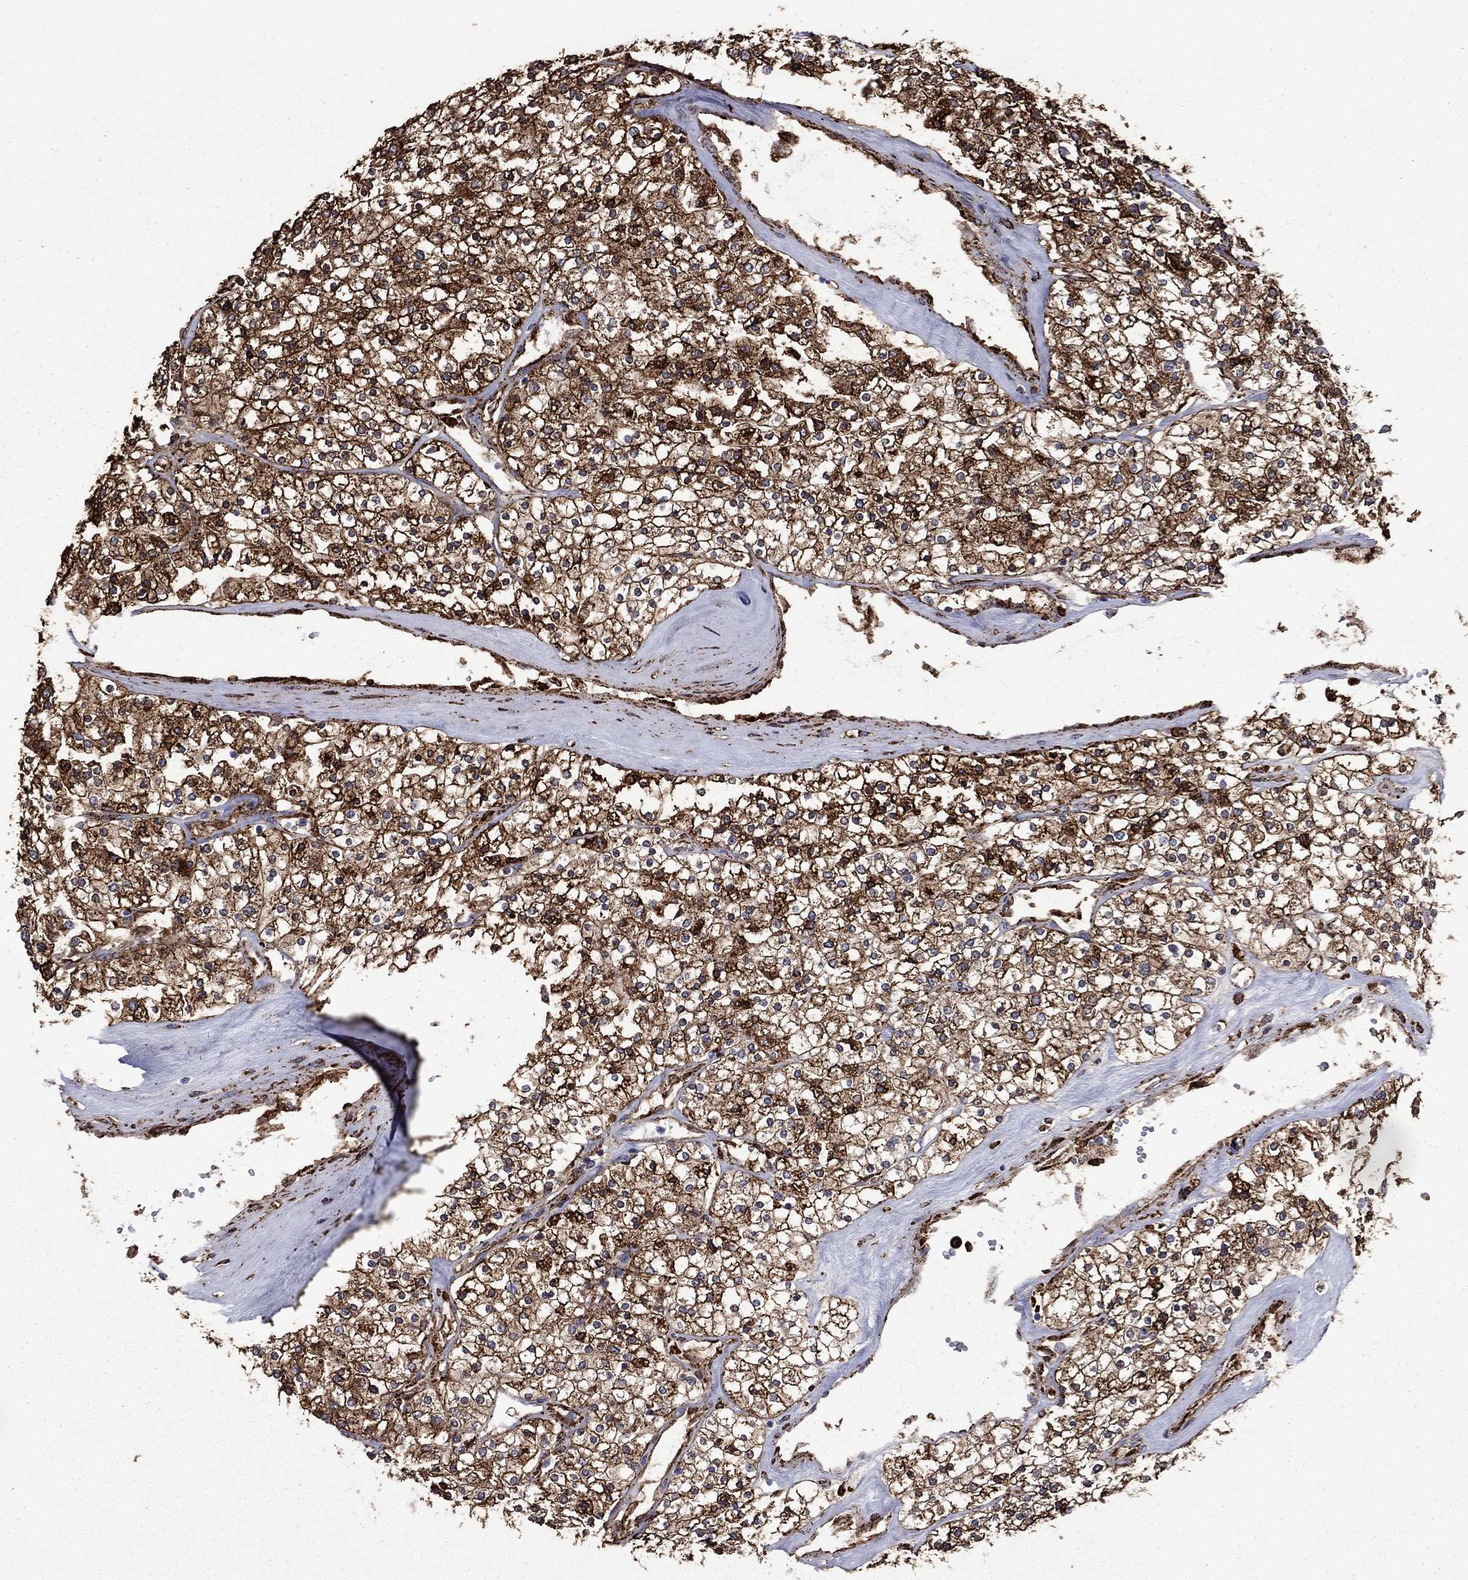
{"staining": {"intensity": "strong", "quantity": ">75%", "location": "cytoplasmic/membranous"}, "tissue": "renal cancer", "cell_type": "Tumor cells", "image_type": "cancer", "snomed": [{"axis": "morphology", "description": "Adenocarcinoma, NOS"}, {"axis": "topography", "description": "Kidney"}], "caption": "Renal cancer stained for a protein (brown) demonstrates strong cytoplasmic/membranous positive staining in about >75% of tumor cells.", "gene": "PLAU", "patient": {"sex": "male", "age": 80}}